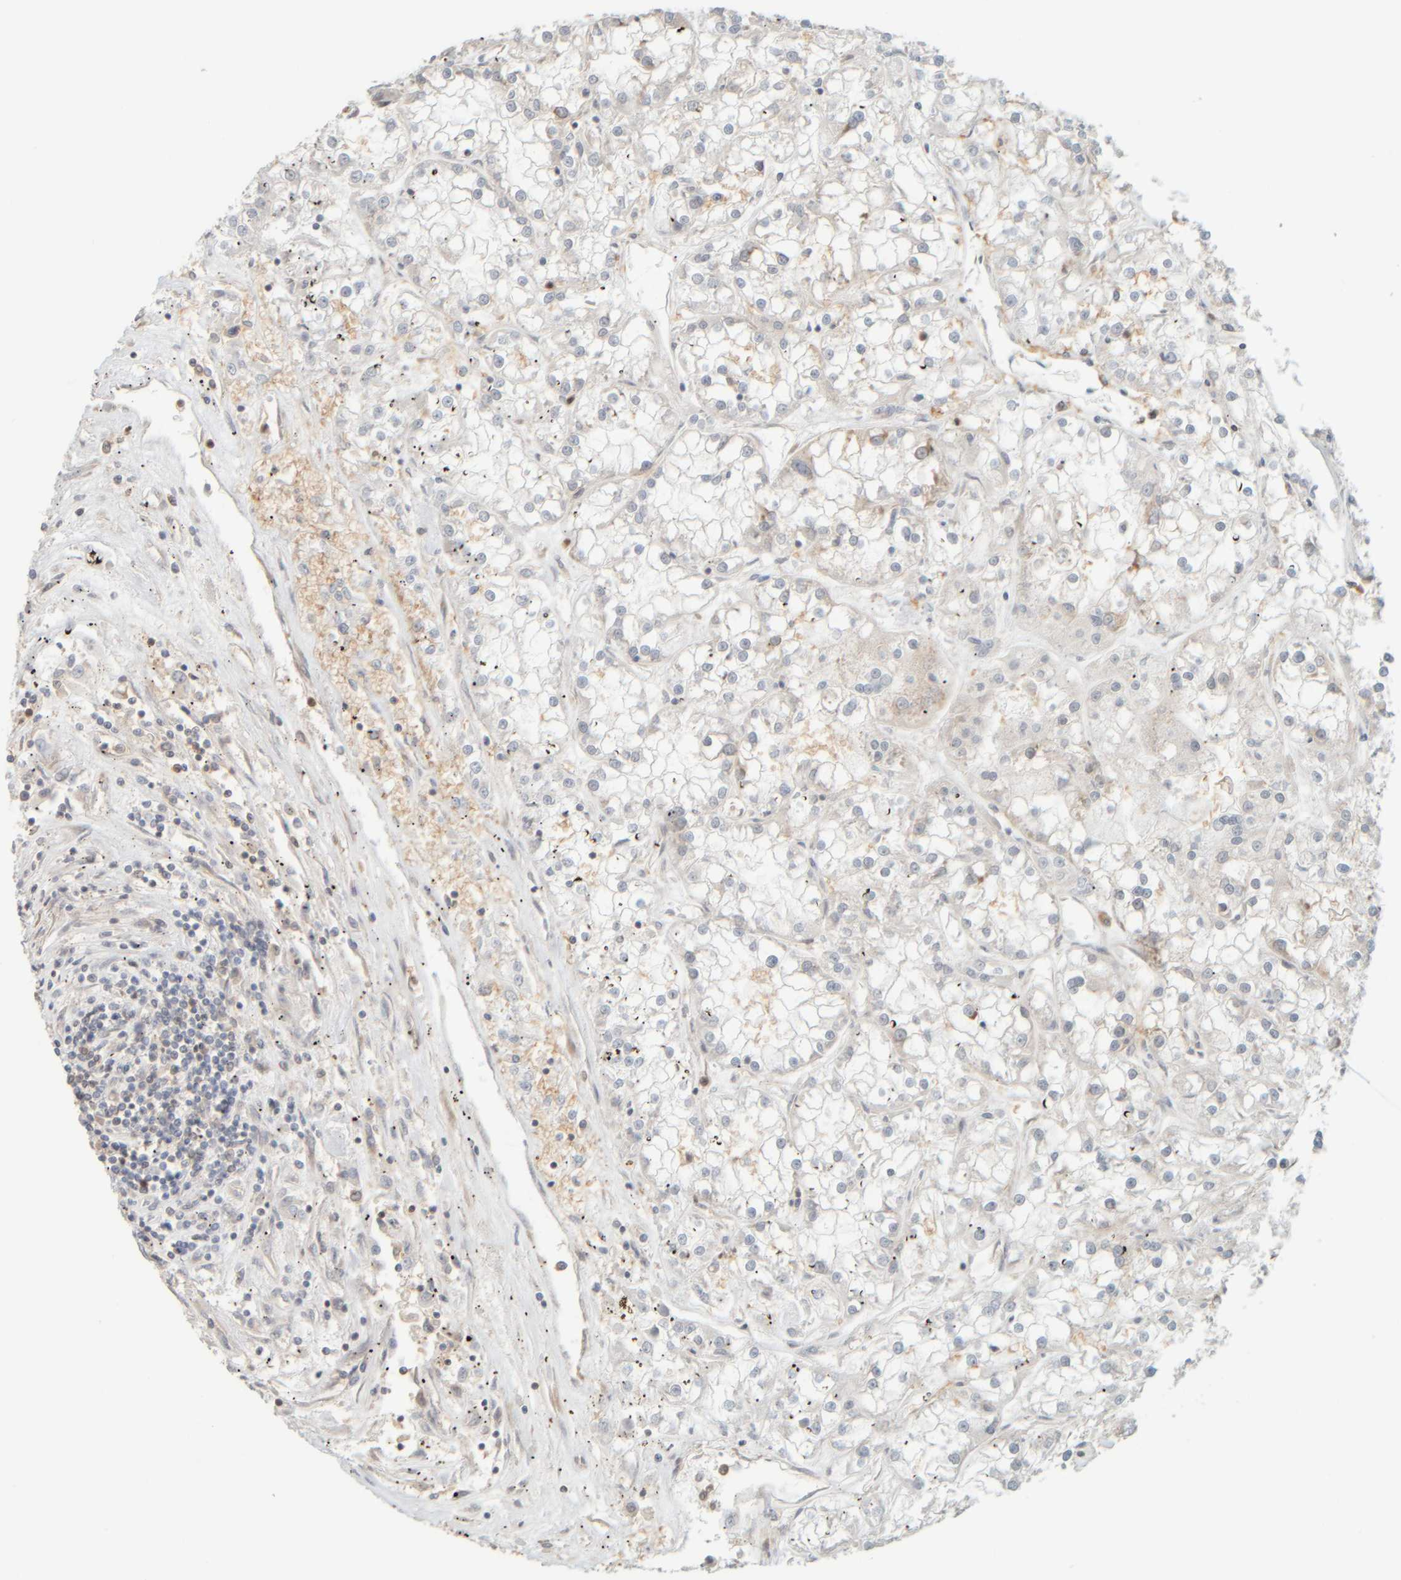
{"staining": {"intensity": "negative", "quantity": "none", "location": "none"}, "tissue": "renal cancer", "cell_type": "Tumor cells", "image_type": "cancer", "snomed": [{"axis": "morphology", "description": "Adenocarcinoma, NOS"}, {"axis": "topography", "description": "Kidney"}], "caption": "DAB (3,3'-diaminobenzidine) immunohistochemical staining of renal cancer (adenocarcinoma) shows no significant expression in tumor cells. (Brightfield microscopy of DAB immunohistochemistry at high magnification).", "gene": "PTGES3L-AARSD1", "patient": {"sex": "female", "age": 52}}